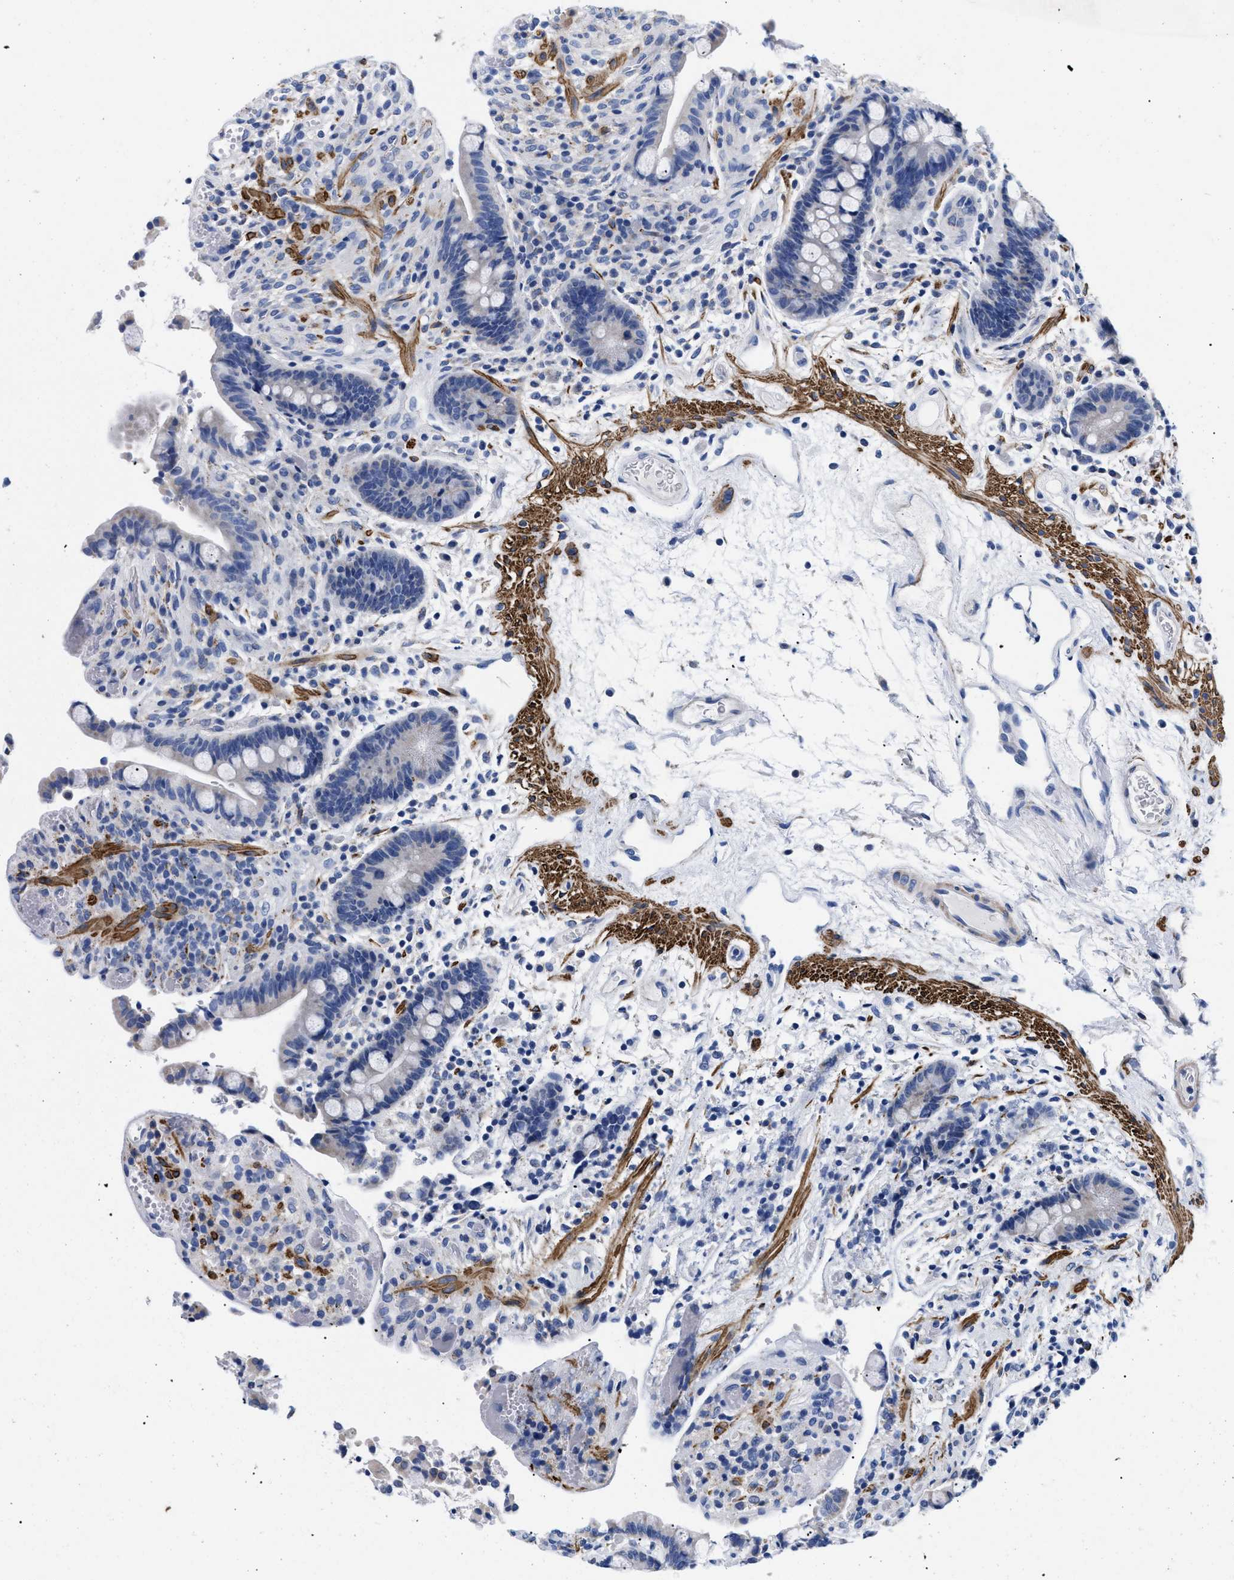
{"staining": {"intensity": "negative", "quantity": "25%-75%", "location": "none"}, "tissue": "colon", "cell_type": "Endothelial cells", "image_type": "normal", "snomed": [{"axis": "morphology", "description": "Normal tissue, NOS"}, {"axis": "topography", "description": "Colon"}], "caption": "A histopathology image of colon stained for a protein shows no brown staining in endothelial cells. (Brightfield microscopy of DAB immunohistochemistry (IHC) at high magnification).", "gene": "GPR149", "patient": {"sex": "male", "age": 73}}